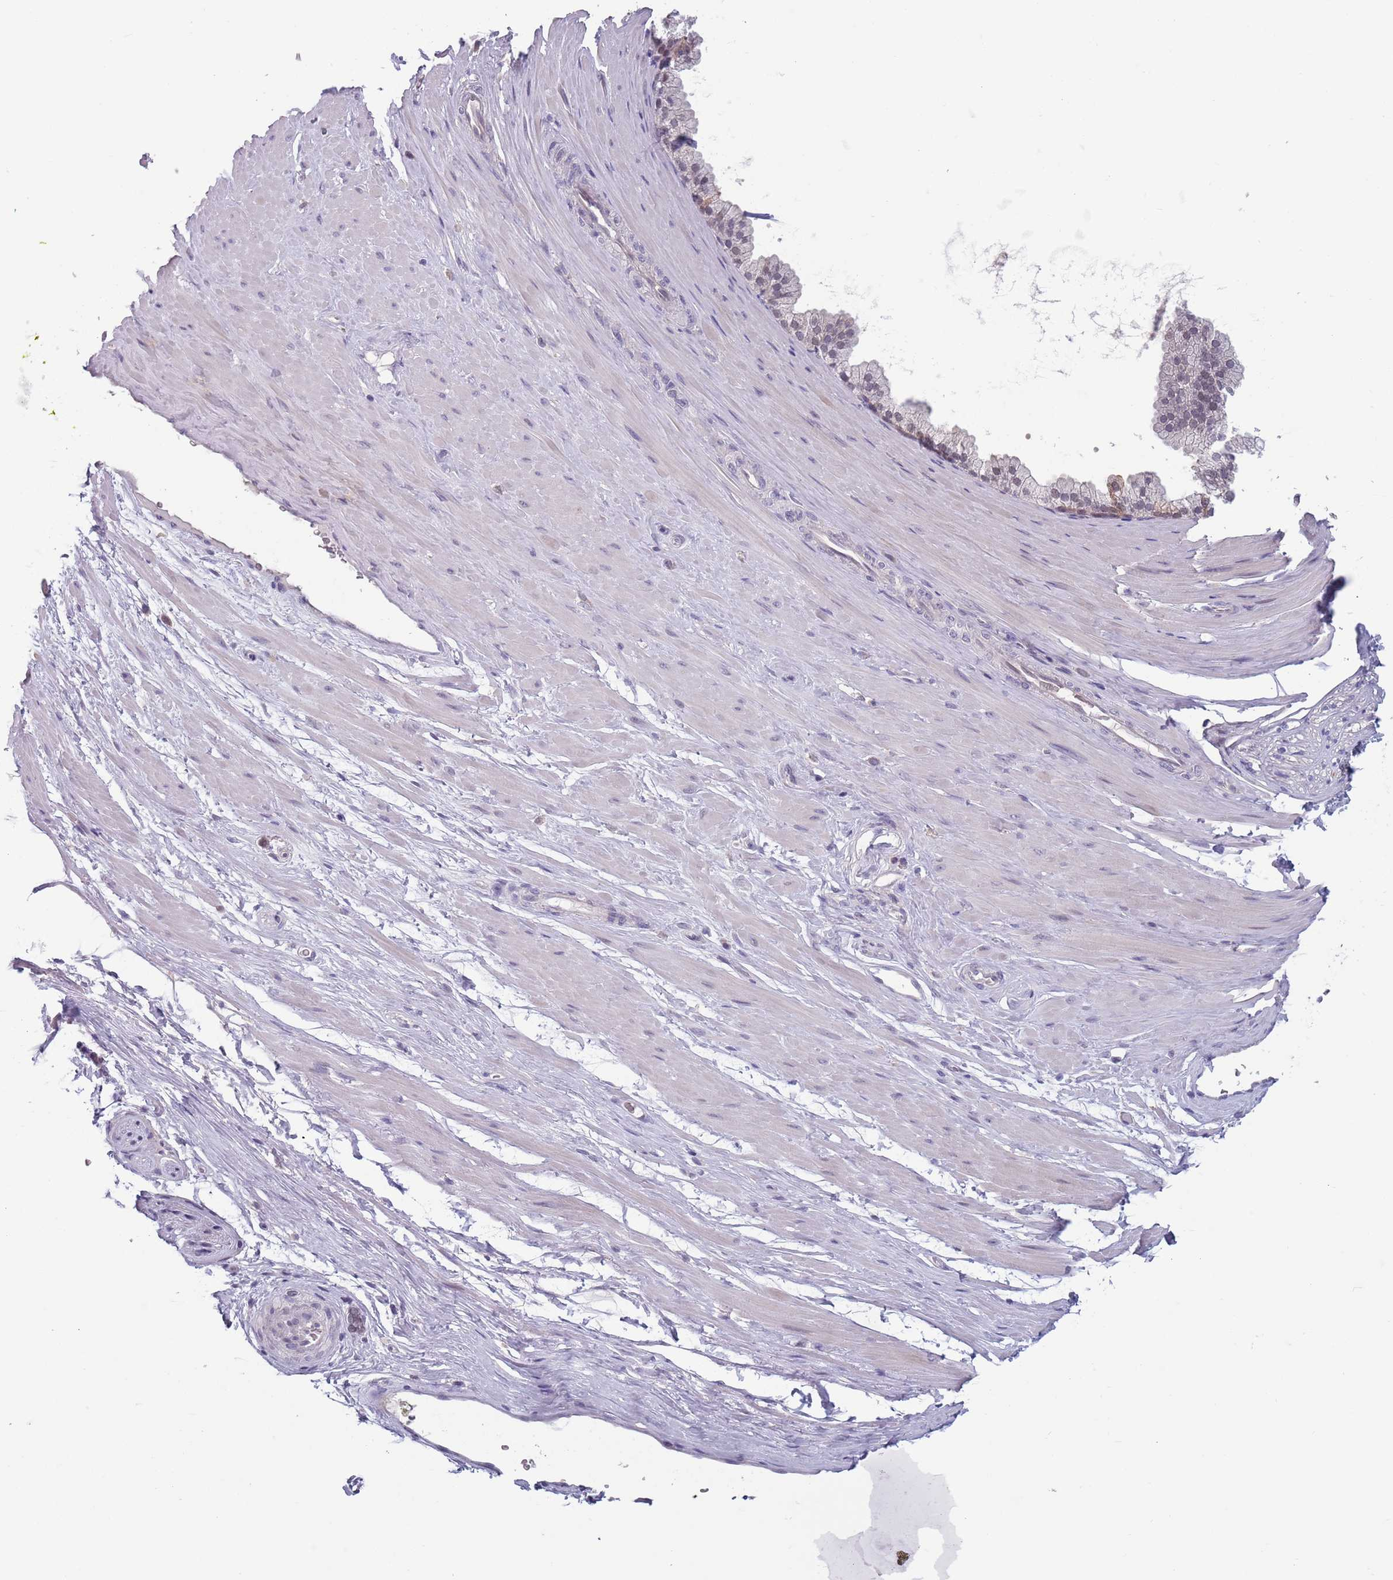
{"staining": {"intensity": "negative", "quantity": "none", "location": "none"}, "tissue": "adipose tissue", "cell_type": "Adipocytes", "image_type": "normal", "snomed": [{"axis": "morphology", "description": "Normal tissue, NOS"}, {"axis": "morphology", "description": "Adenocarcinoma, Low grade"}, {"axis": "topography", "description": "Prostate"}, {"axis": "topography", "description": "Peripheral nerve tissue"}], "caption": "This is an IHC photomicrograph of unremarkable adipose tissue. There is no expression in adipocytes.", "gene": "CLNS1A", "patient": {"sex": "male", "age": 63}}